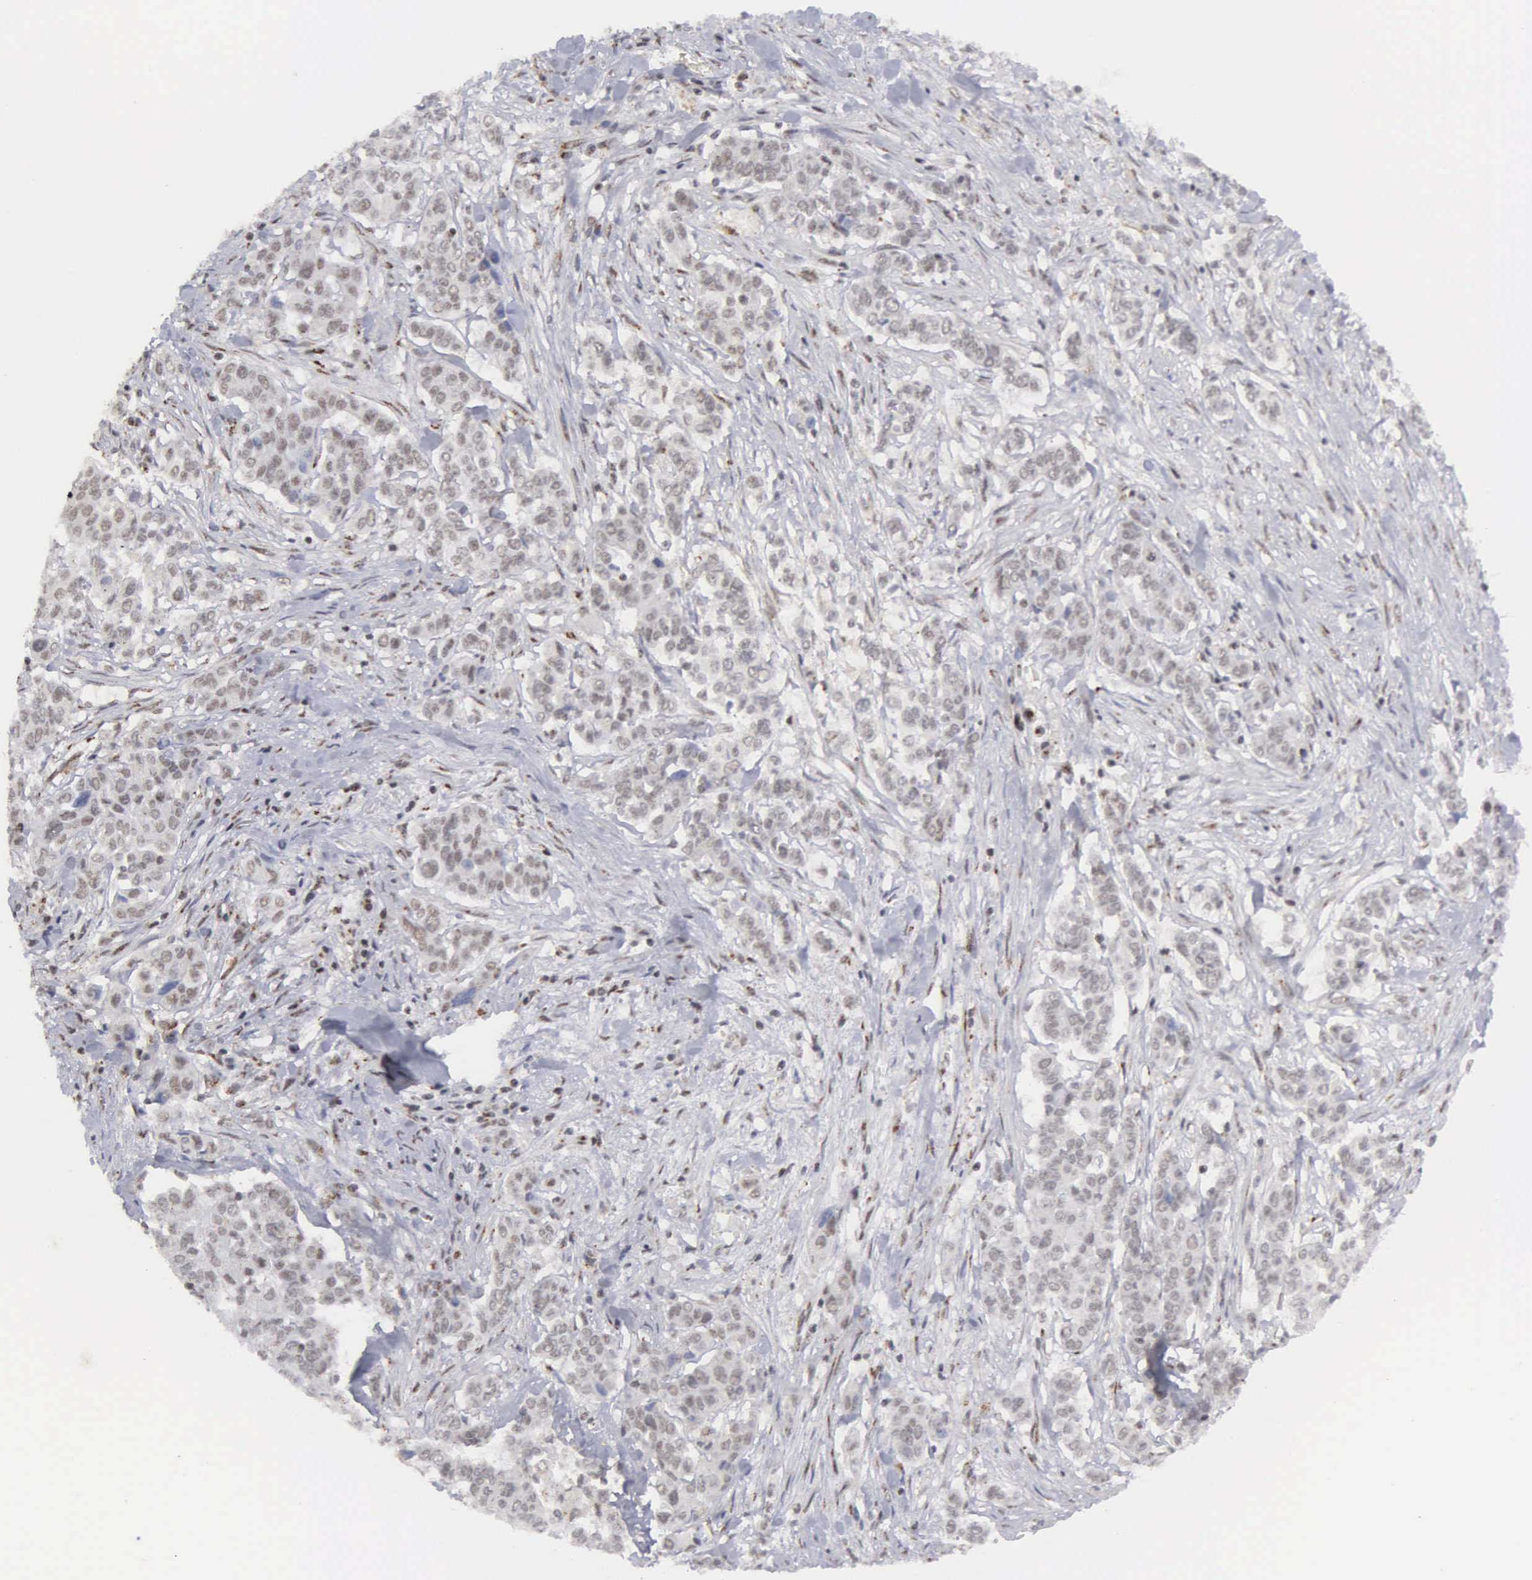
{"staining": {"intensity": "weak", "quantity": "<25%", "location": "cytoplasmic/membranous,nuclear"}, "tissue": "pancreatic cancer", "cell_type": "Tumor cells", "image_type": "cancer", "snomed": [{"axis": "morphology", "description": "Adenocarcinoma, NOS"}, {"axis": "topography", "description": "Pancreas"}], "caption": "Pancreatic cancer (adenocarcinoma) stained for a protein using immunohistochemistry exhibits no staining tumor cells.", "gene": "GTF2A1", "patient": {"sex": "female", "age": 52}}